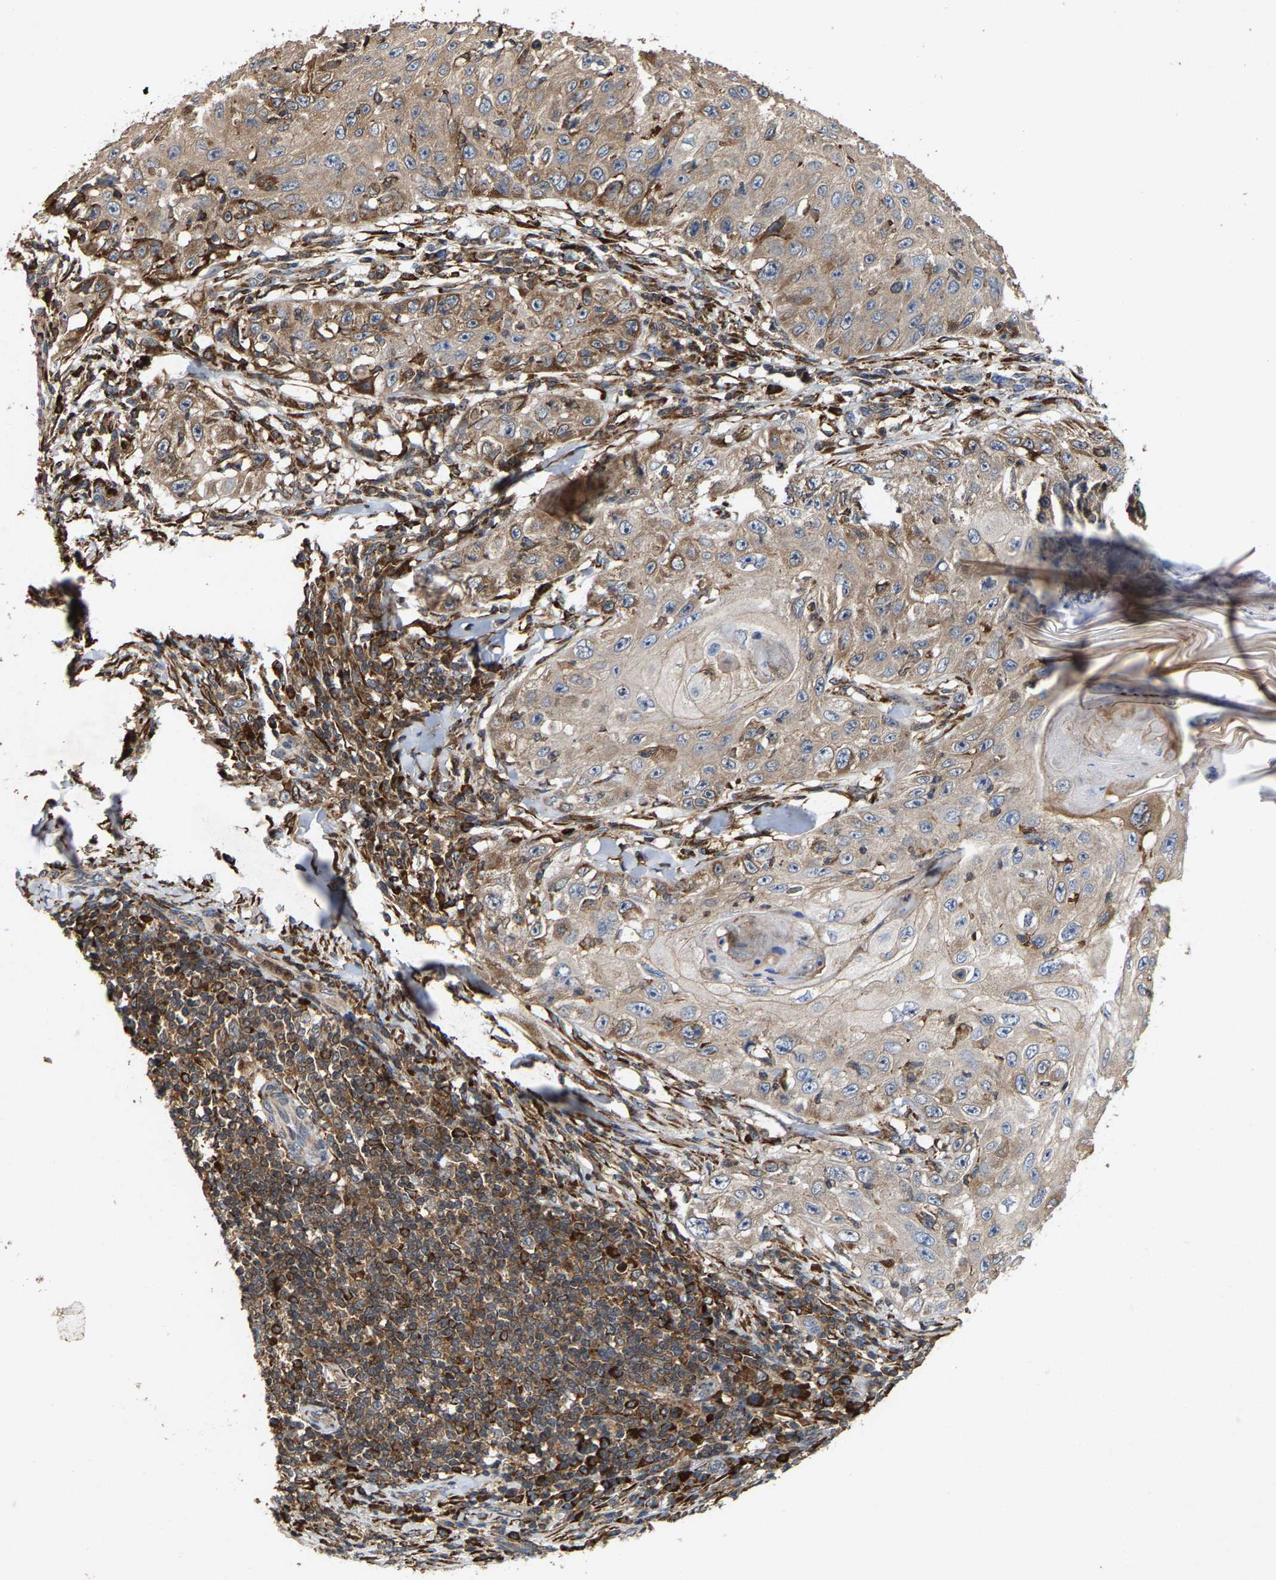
{"staining": {"intensity": "weak", "quantity": "<25%", "location": "cytoplasmic/membranous"}, "tissue": "skin cancer", "cell_type": "Tumor cells", "image_type": "cancer", "snomed": [{"axis": "morphology", "description": "Squamous cell carcinoma, NOS"}, {"axis": "topography", "description": "Skin"}], "caption": "Tumor cells show no significant staining in skin cancer.", "gene": "FGD3", "patient": {"sex": "male", "age": 86}}